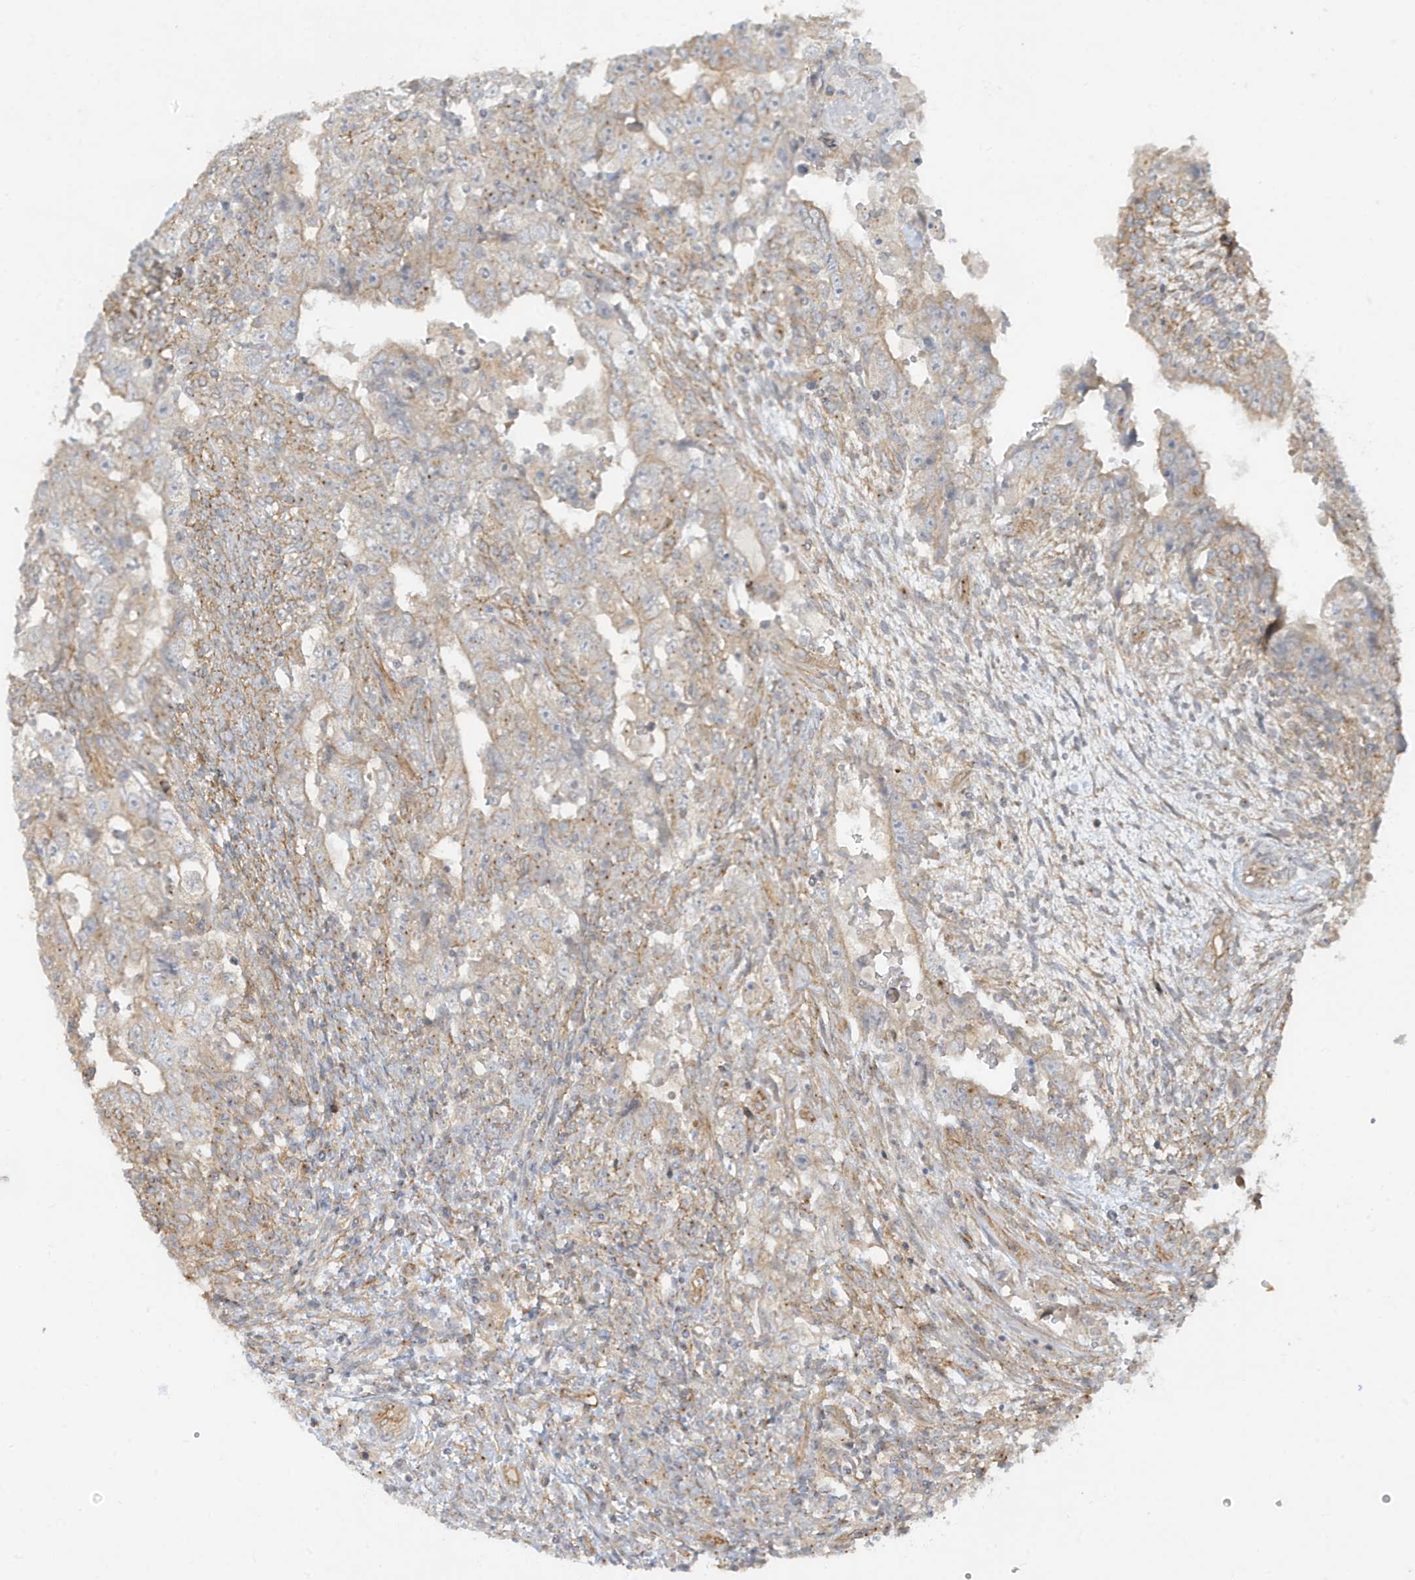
{"staining": {"intensity": "weak", "quantity": "25%-75%", "location": "cytoplasmic/membranous"}, "tissue": "testis cancer", "cell_type": "Tumor cells", "image_type": "cancer", "snomed": [{"axis": "morphology", "description": "Carcinoma, Embryonal, NOS"}, {"axis": "topography", "description": "Testis"}], "caption": "Embryonal carcinoma (testis) tissue reveals weak cytoplasmic/membranous expression in approximately 25%-75% of tumor cells, visualized by immunohistochemistry. The protein of interest is shown in brown color, while the nuclei are stained blue.", "gene": "ATP23", "patient": {"sex": "male", "age": 26}}